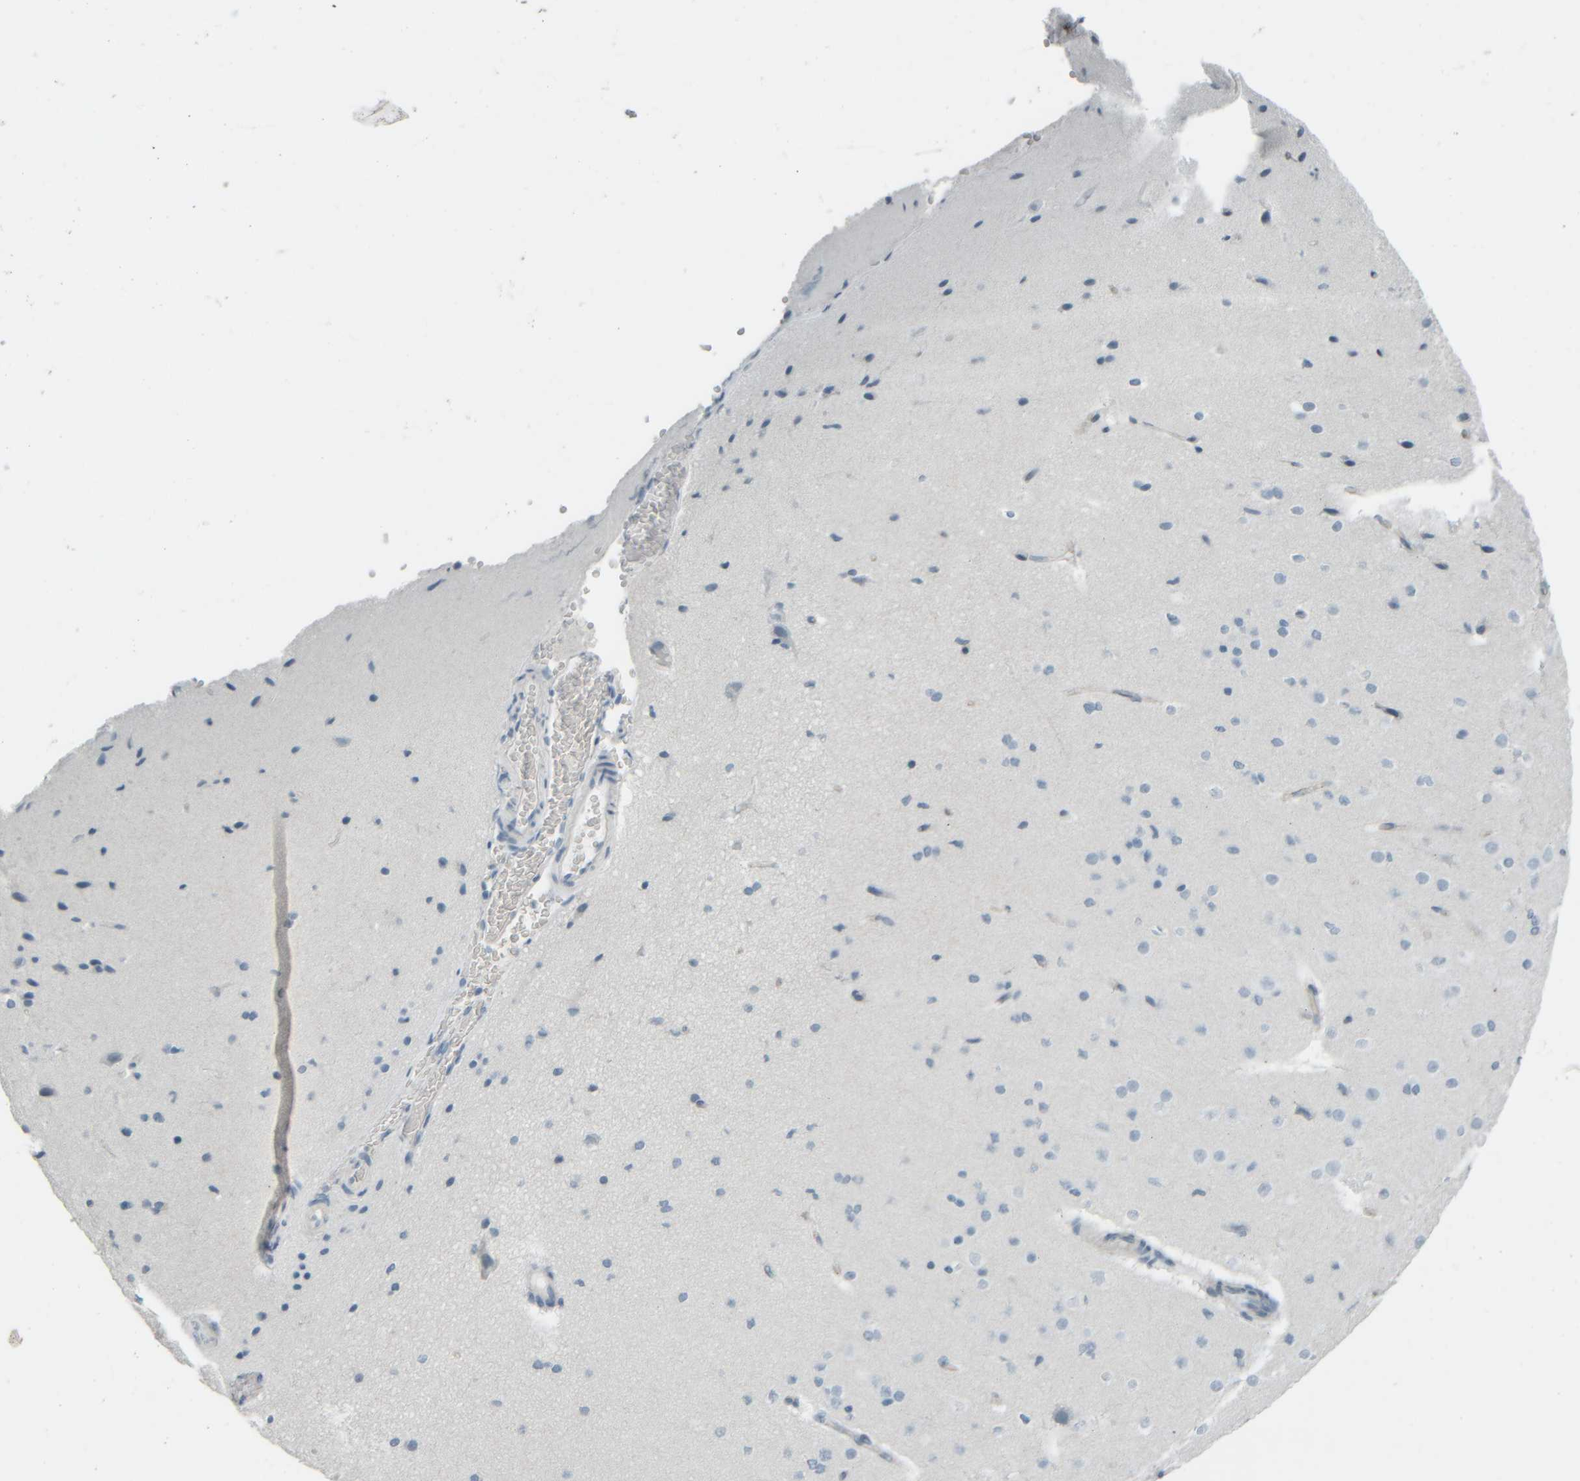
{"staining": {"intensity": "negative", "quantity": "none", "location": "none"}, "tissue": "cerebral cortex", "cell_type": "Endothelial cells", "image_type": "normal", "snomed": [{"axis": "morphology", "description": "Normal tissue, NOS"}, {"axis": "morphology", "description": "Developmental malformation"}, {"axis": "topography", "description": "Cerebral cortex"}], "caption": "Immunohistochemistry micrograph of benign cerebral cortex: cerebral cortex stained with DAB (3,3'-diaminobenzidine) reveals no significant protein staining in endothelial cells.", "gene": "TPSAB1", "patient": {"sex": "female", "age": 30}}